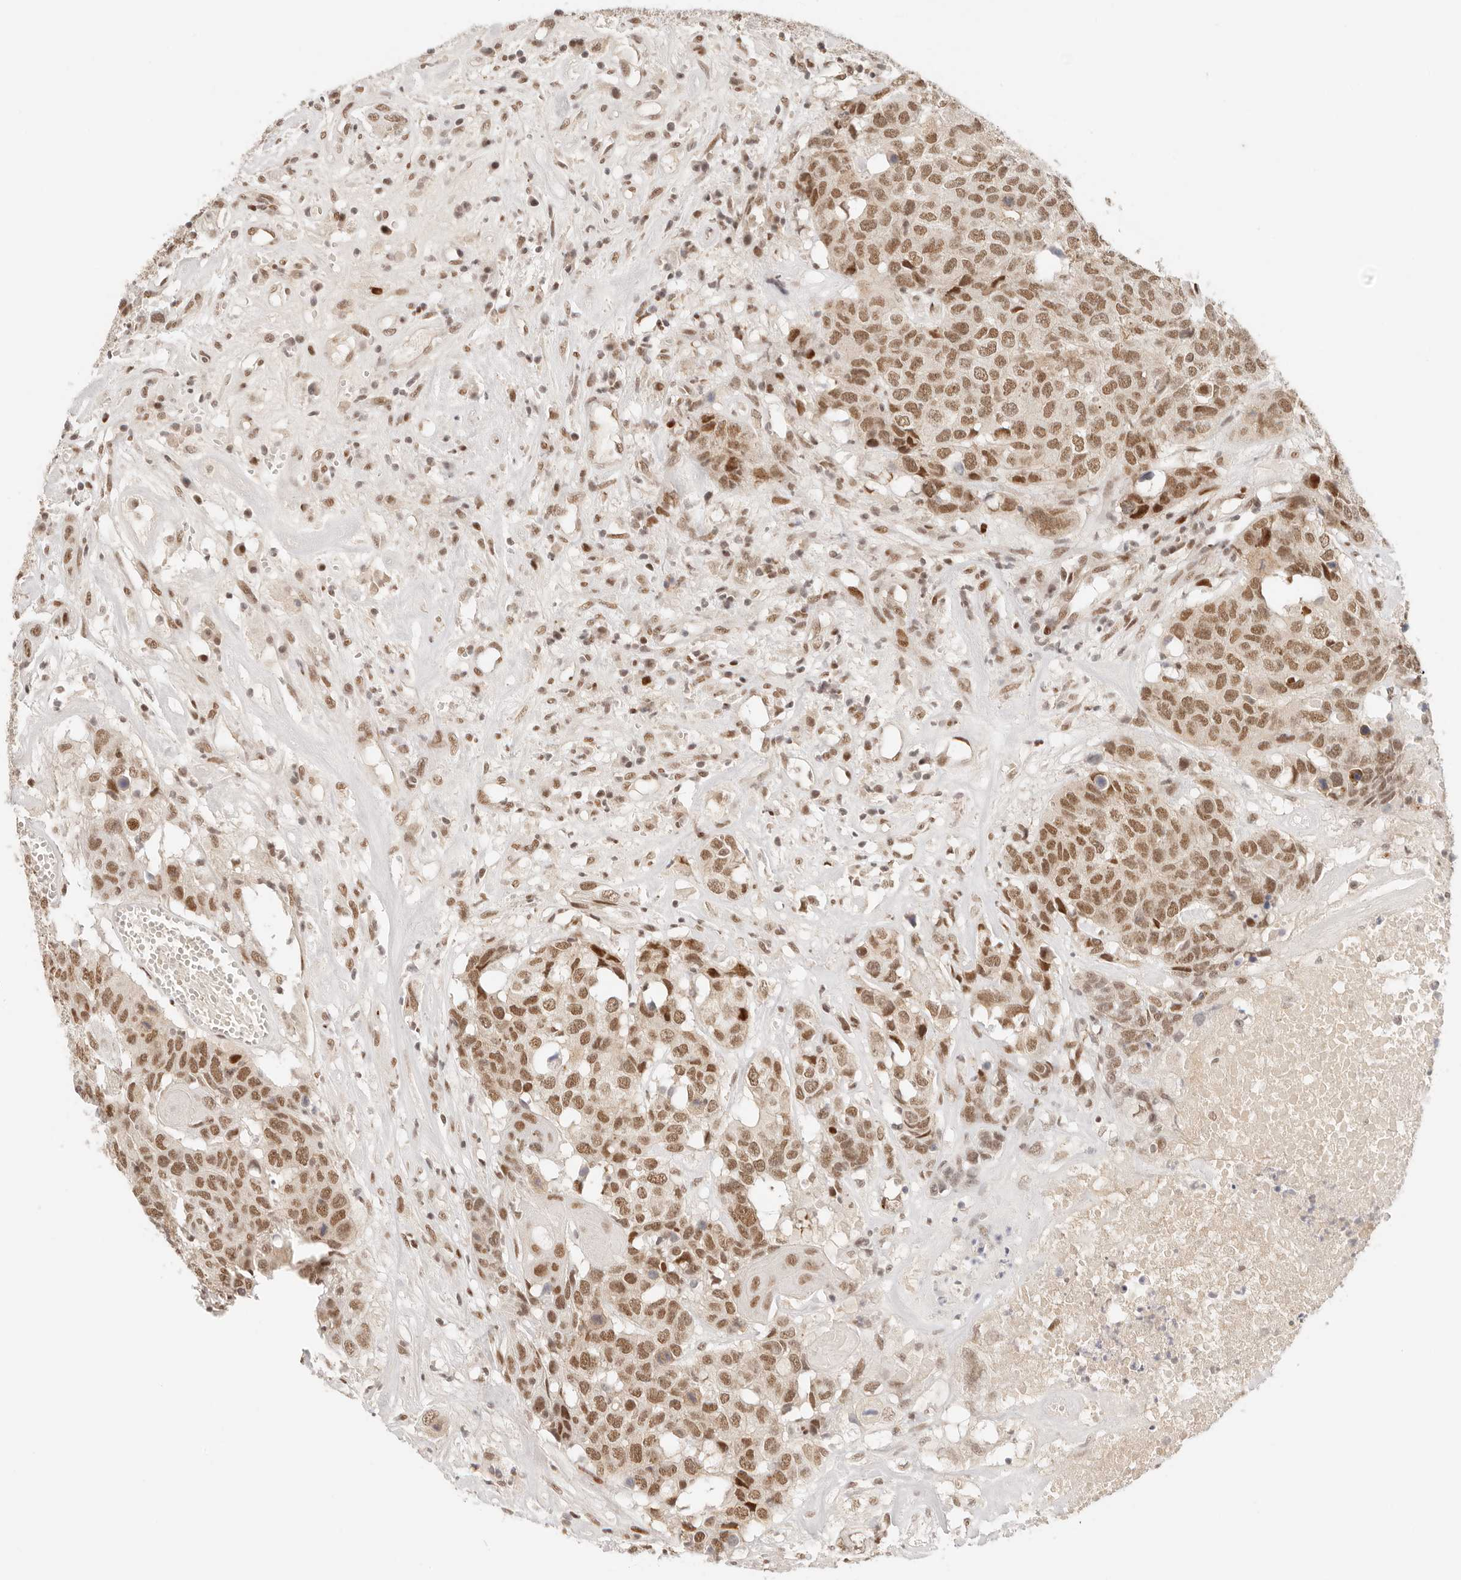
{"staining": {"intensity": "moderate", "quantity": ">75%", "location": "nuclear"}, "tissue": "head and neck cancer", "cell_type": "Tumor cells", "image_type": "cancer", "snomed": [{"axis": "morphology", "description": "Squamous cell carcinoma, NOS"}, {"axis": "topography", "description": "Head-Neck"}], "caption": "Tumor cells display medium levels of moderate nuclear positivity in about >75% of cells in human head and neck cancer.", "gene": "HOXC5", "patient": {"sex": "male", "age": 66}}